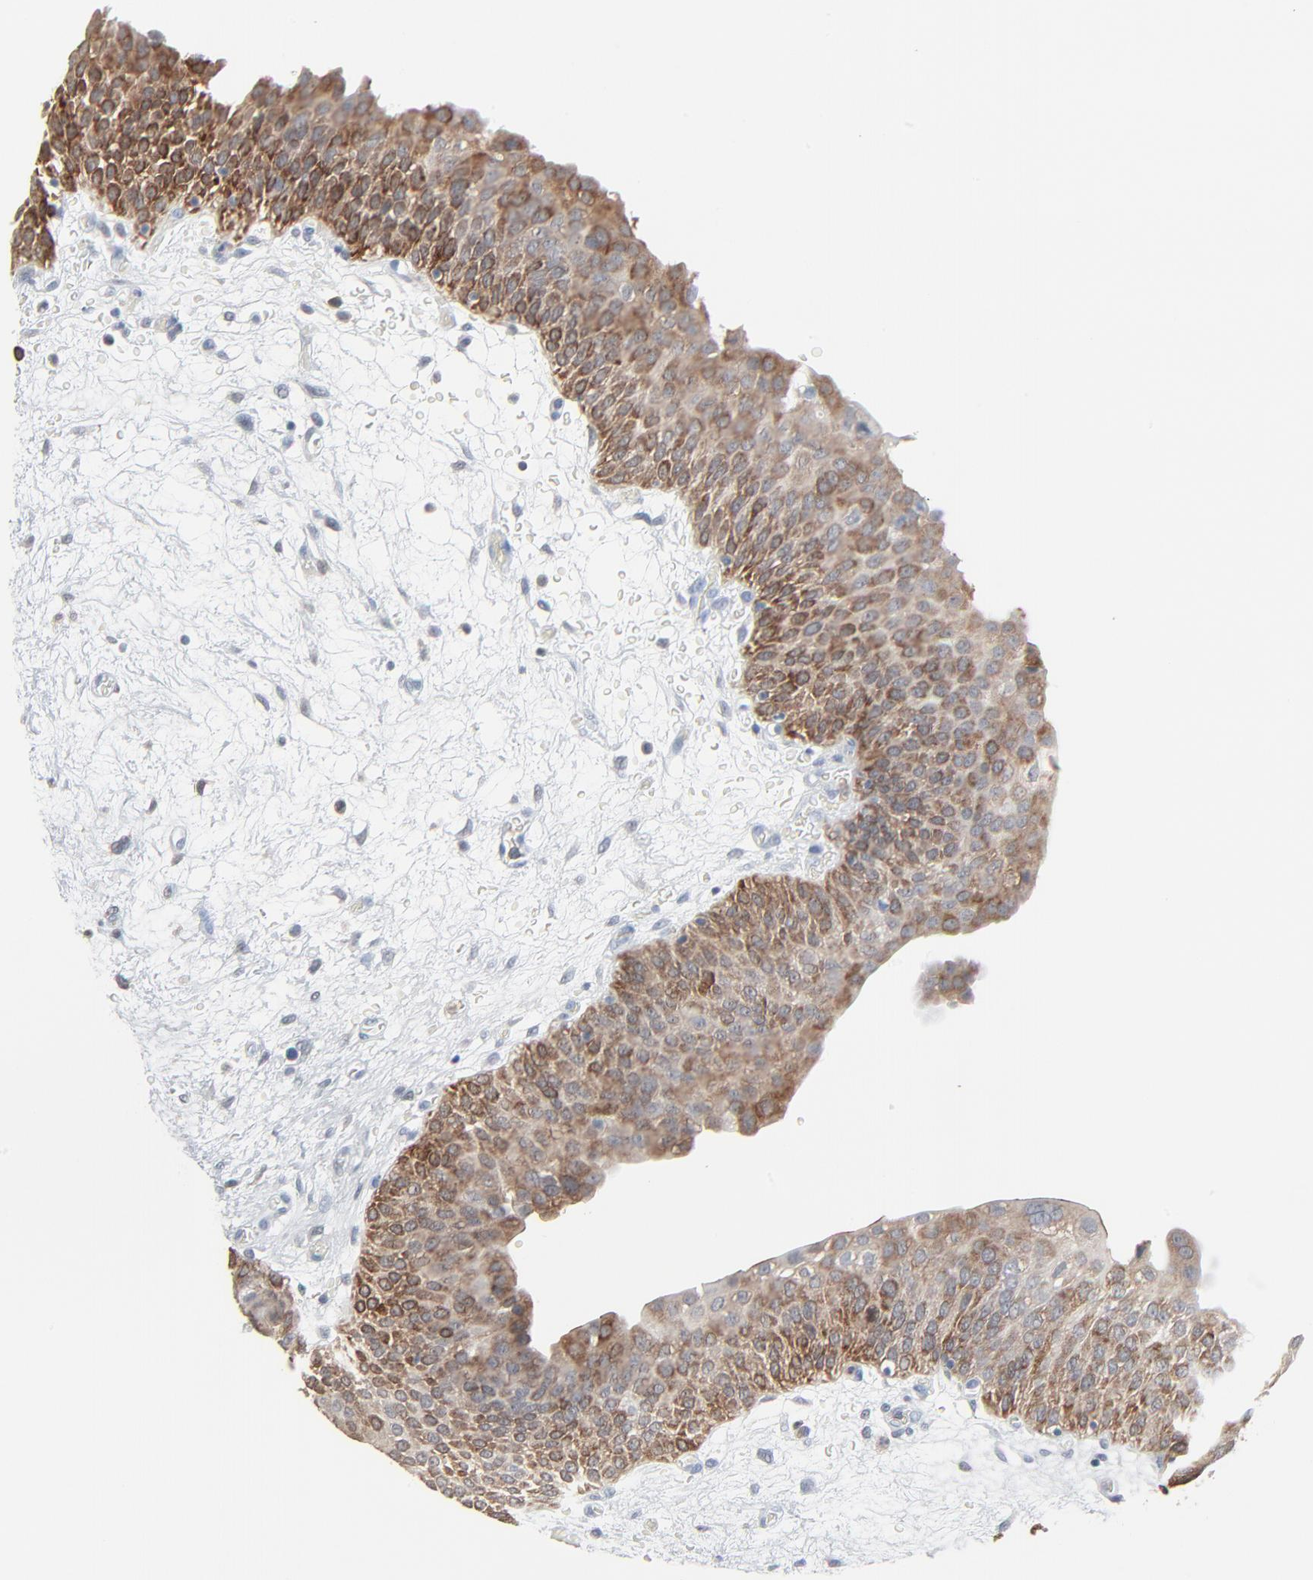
{"staining": {"intensity": "moderate", "quantity": ">75%", "location": "cytoplasmic/membranous"}, "tissue": "urinary bladder", "cell_type": "Urothelial cells", "image_type": "normal", "snomed": [{"axis": "morphology", "description": "Normal tissue, NOS"}, {"axis": "morphology", "description": "Dysplasia, NOS"}, {"axis": "topography", "description": "Urinary bladder"}], "caption": "Urinary bladder stained with a brown dye reveals moderate cytoplasmic/membranous positive positivity in approximately >75% of urothelial cells.", "gene": "PHGDH", "patient": {"sex": "male", "age": 35}}